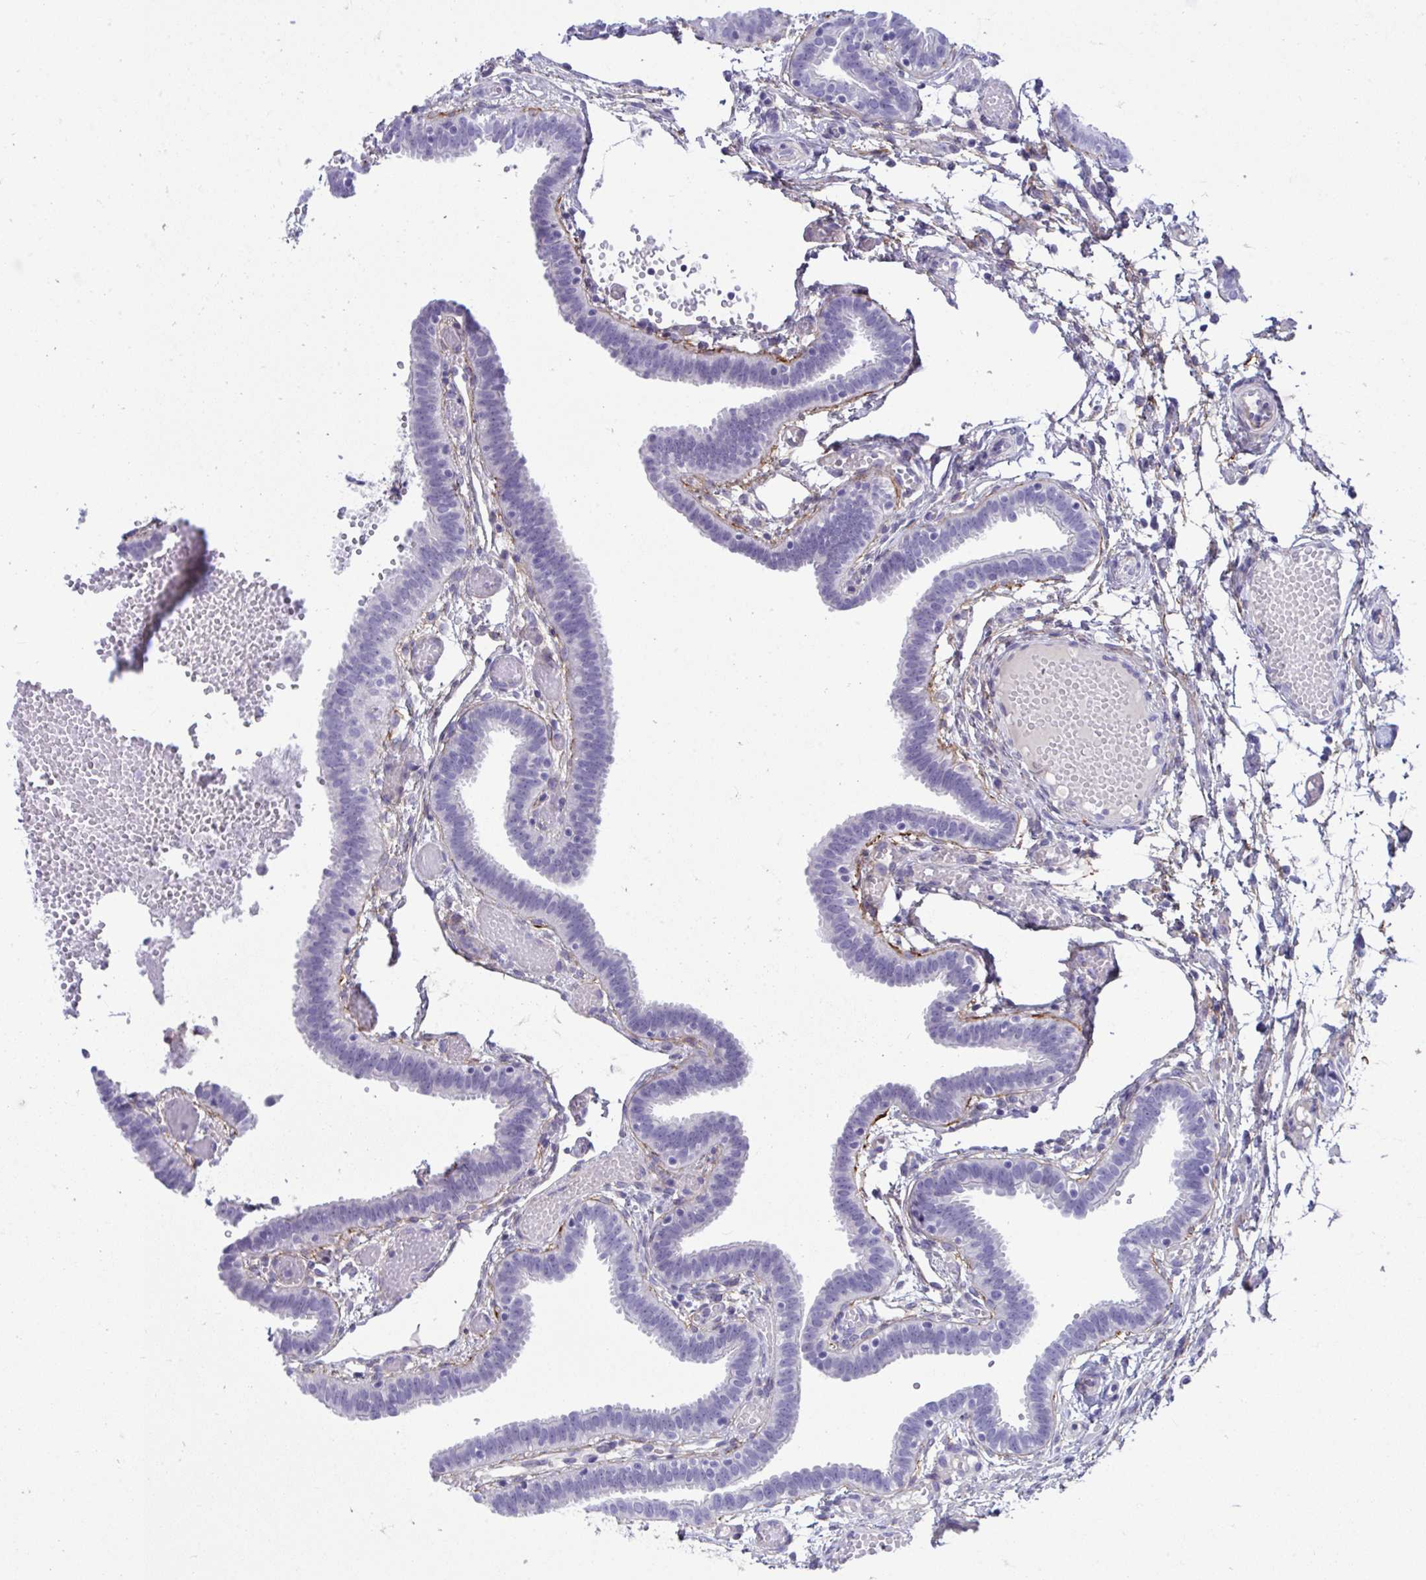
{"staining": {"intensity": "negative", "quantity": "none", "location": "none"}, "tissue": "fallopian tube", "cell_type": "Glandular cells", "image_type": "normal", "snomed": [{"axis": "morphology", "description": "Normal tissue, NOS"}, {"axis": "topography", "description": "Fallopian tube"}], "caption": "High magnification brightfield microscopy of normal fallopian tube stained with DAB (brown) and counterstained with hematoxylin (blue): glandular cells show no significant staining. Brightfield microscopy of IHC stained with DAB (brown) and hematoxylin (blue), captured at high magnification.", "gene": "PIGZ", "patient": {"sex": "female", "age": 37}}